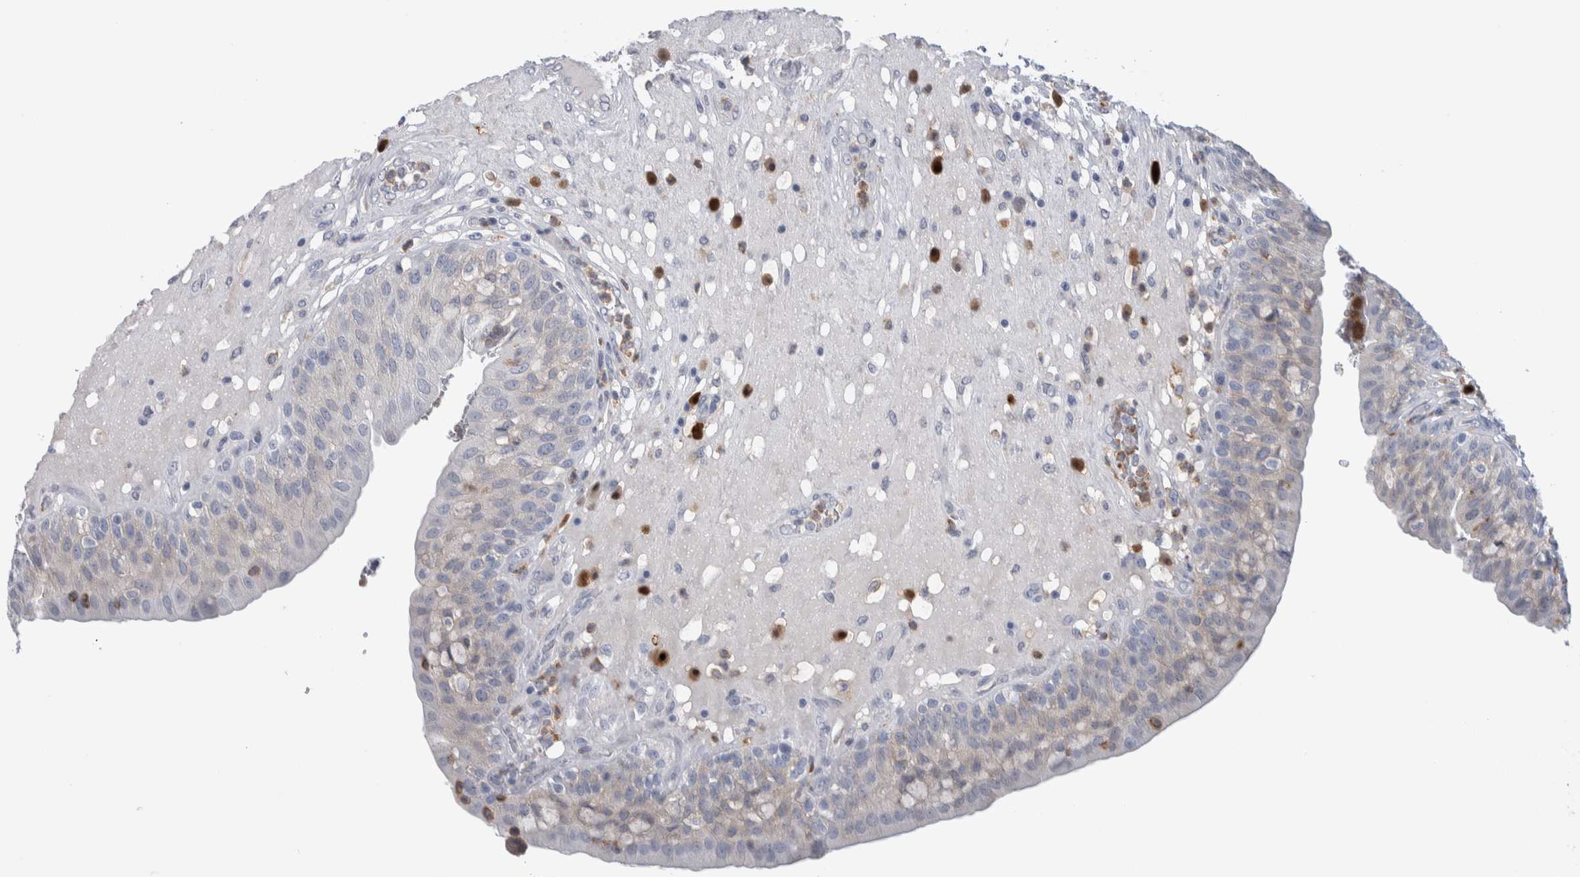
{"staining": {"intensity": "negative", "quantity": "none", "location": "none"}, "tissue": "urinary bladder", "cell_type": "Urothelial cells", "image_type": "normal", "snomed": [{"axis": "morphology", "description": "Normal tissue, NOS"}, {"axis": "topography", "description": "Urinary bladder"}], "caption": "Immunohistochemistry (IHC) micrograph of unremarkable urinary bladder: urinary bladder stained with DAB (3,3'-diaminobenzidine) exhibits no significant protein staining in urothelial cells.", "gene": "LURAP1L", "patient": {"sex": "female", "age": 62}}